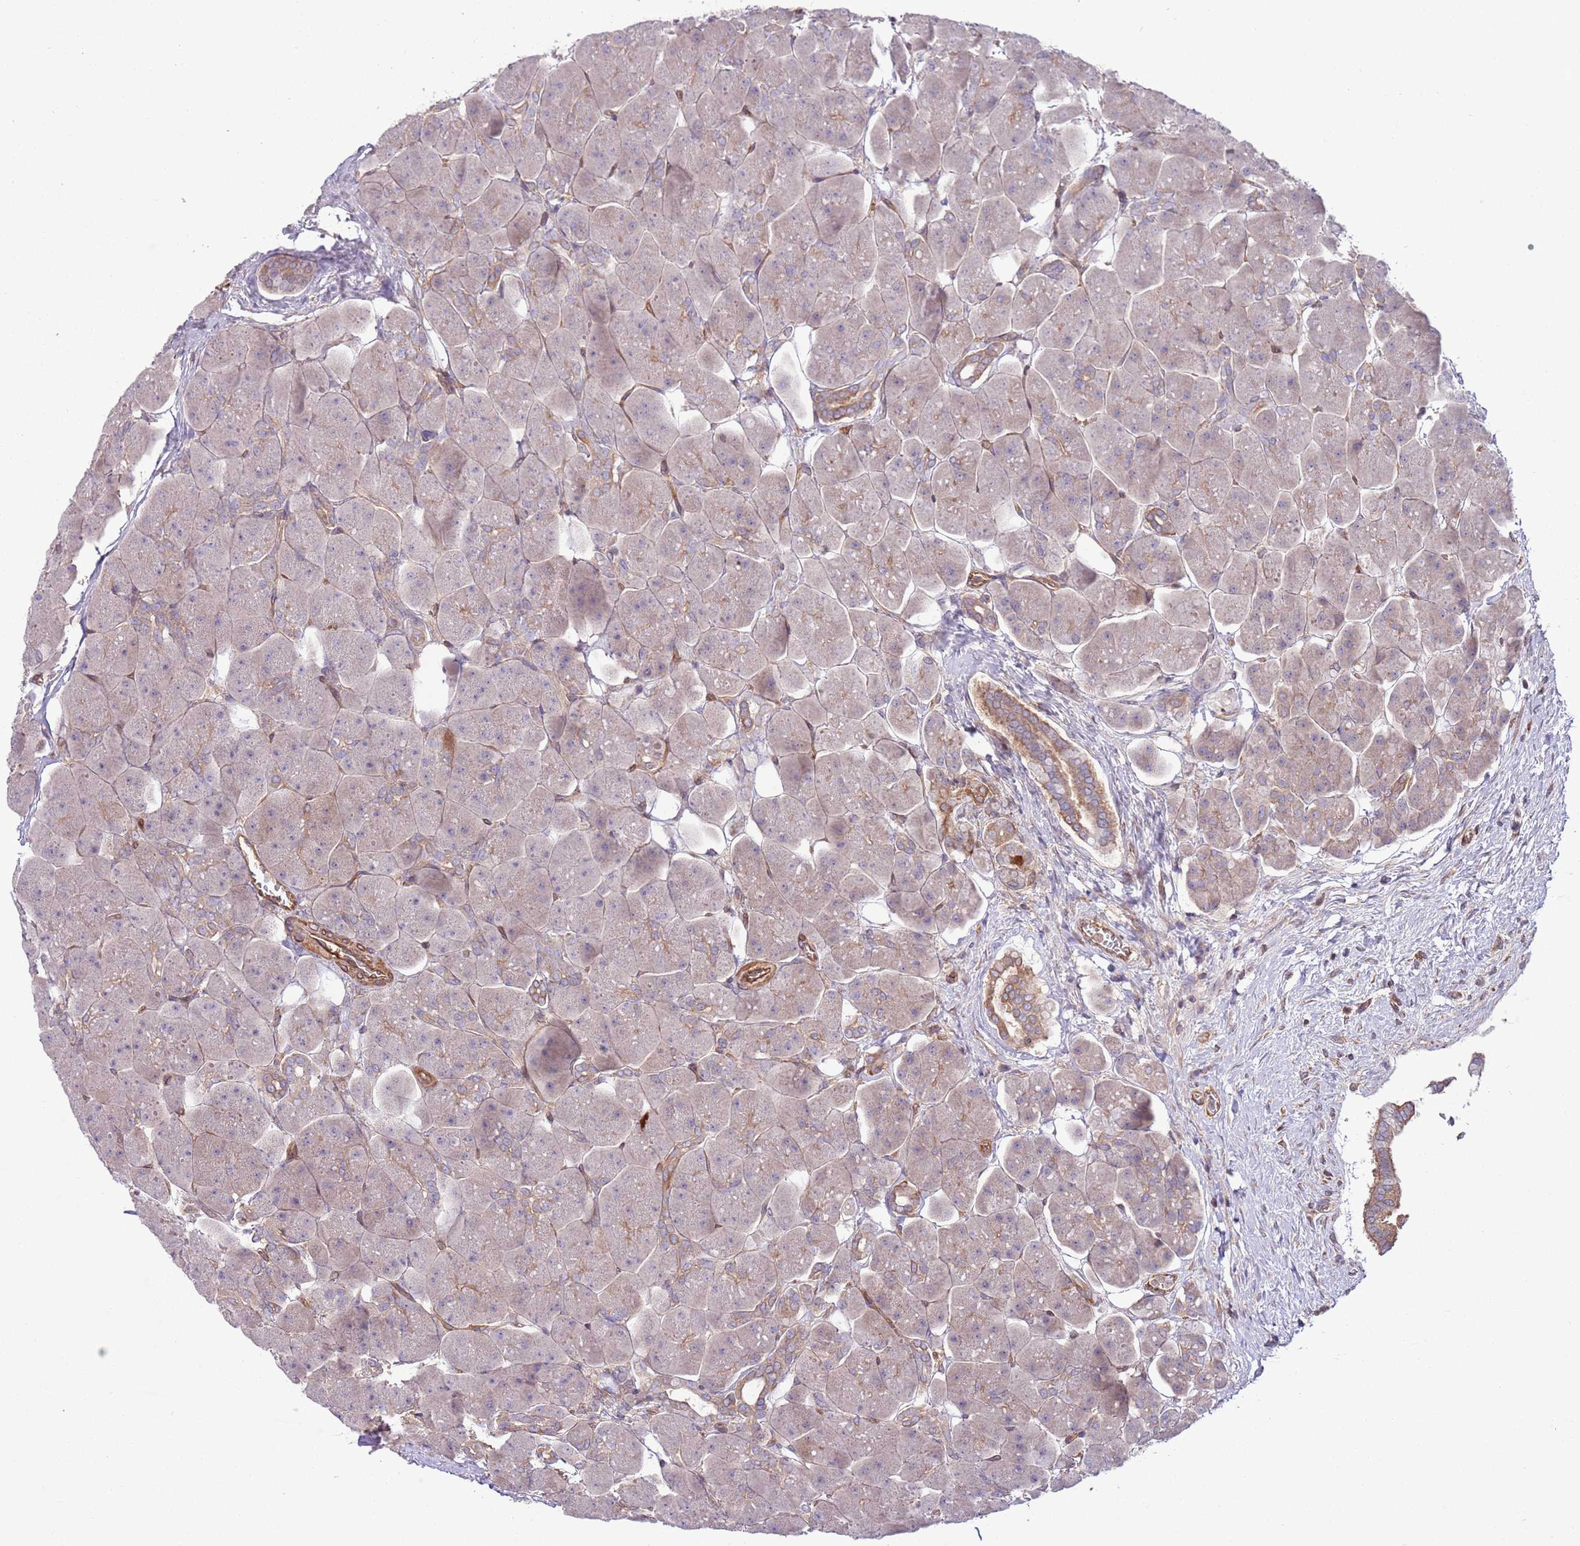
{"staining": {"intensity": "moderate", "quantity": "<25%", "location": "cytoplasmic/membranous"}, "tissue": "pancreas", "cell_type": "Exocrine glandular cells", "image_type": "normal", "snomed": [{"axis": "morphology", "description": "Normal tissue, NOS"}, {"axis": "topography", "description": "Pancreas"}], "caption": "Exocrine glandular cells reveal low levels of moderate cytoplasmic/membranous staining in about <25% of cells in benign pancreas.", "gene": "LPIN2", "patient": {"sex": "male", "age": 66}}